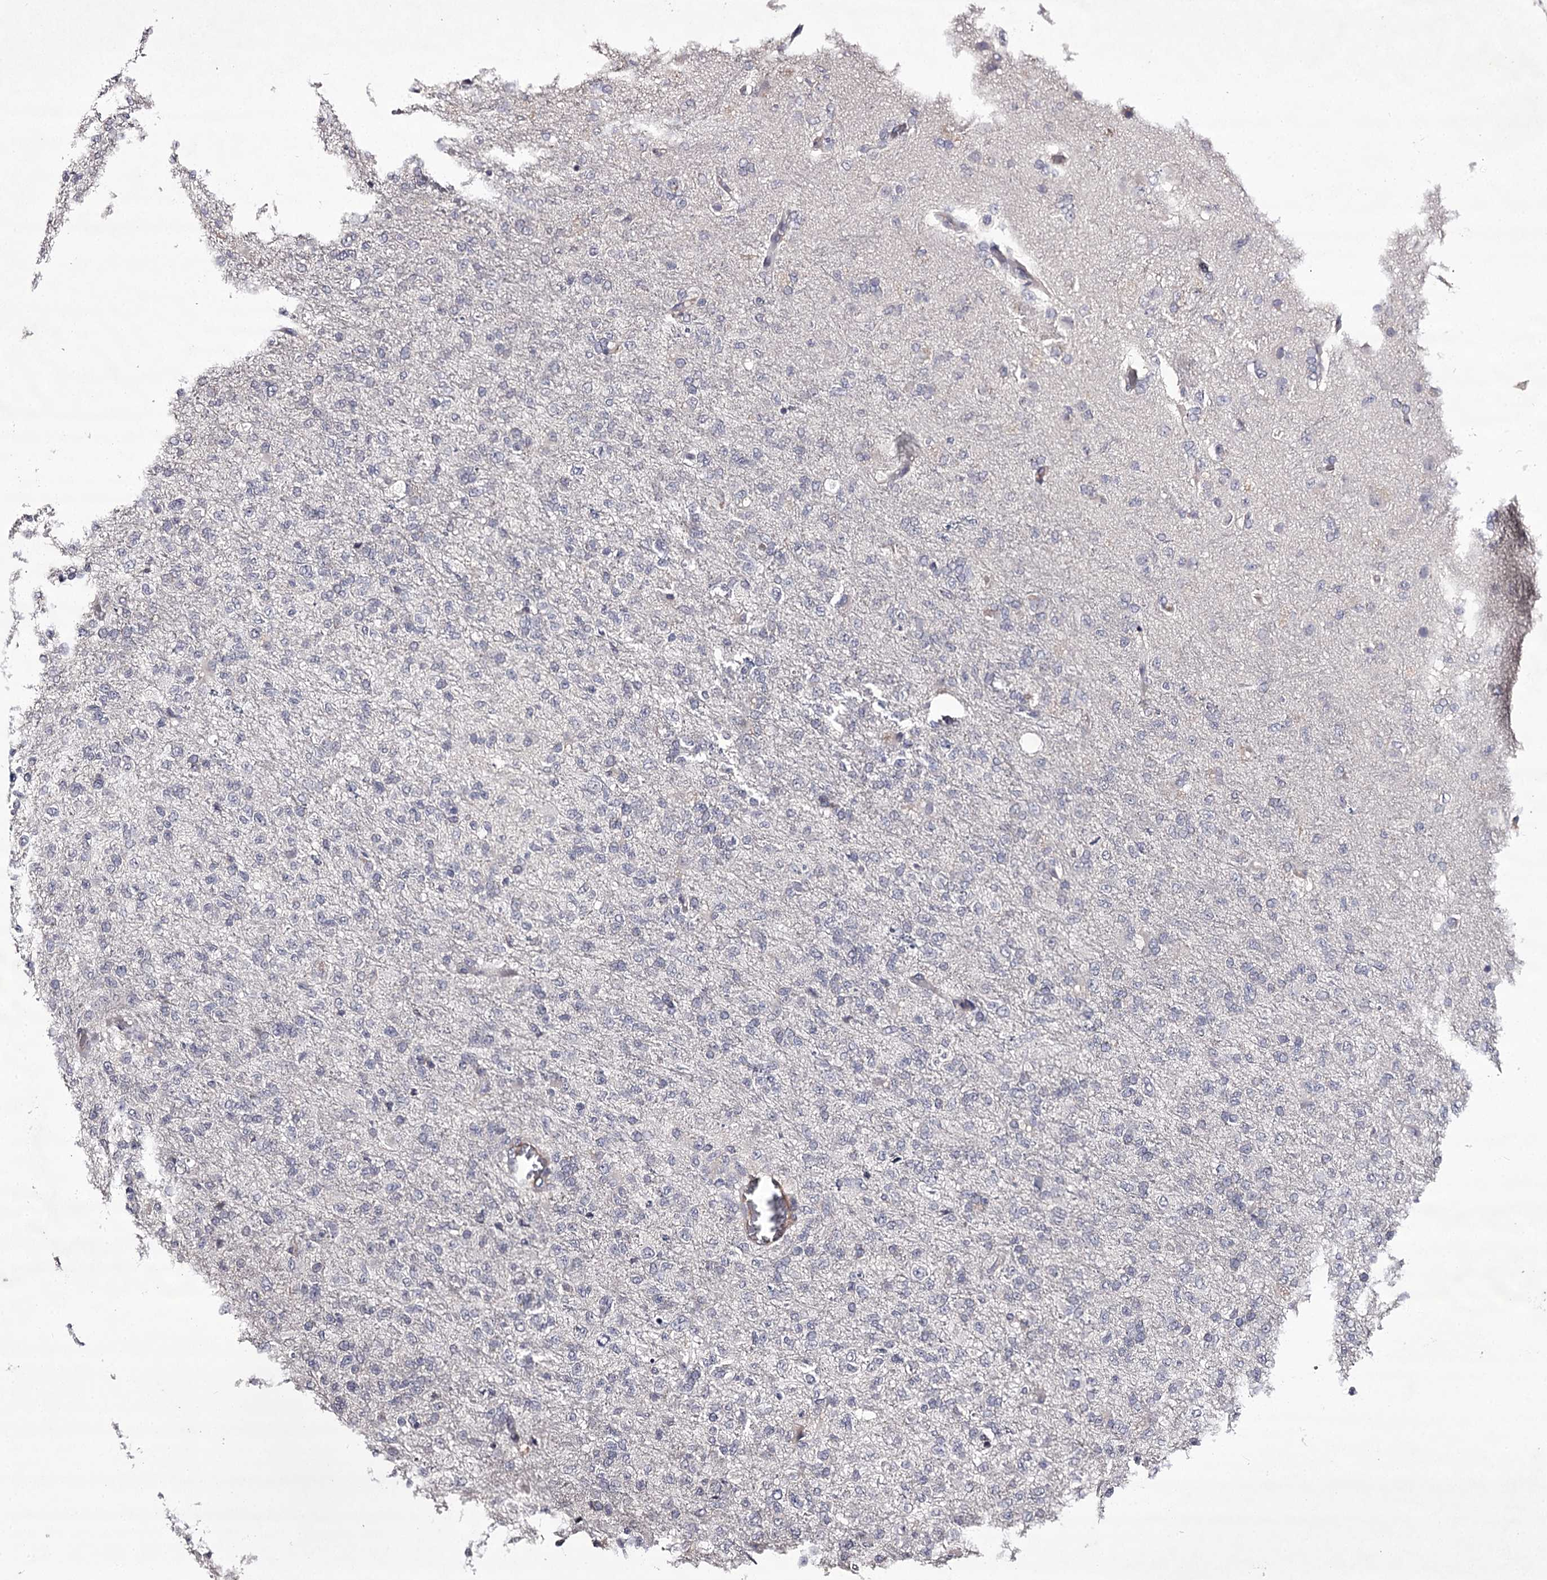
{"staining": {"intensity": "negative", "quantity": "none", "location": "none"}, "tissue": "glioma", "cell_type": "Tumor cells", "image_type": "cancer", "snomed": [{"axis": "morphology", "description": "Glioma, malignant, High grade"}, {"axis": "topography", "description": "Brain"}], "caption": "This is an immunohistochemistry (IHC) histopathology image of human glioma. There is no staining in tumor cells.", "gene": "PRM2", "patient": {"sex": "female", "age": 74}}